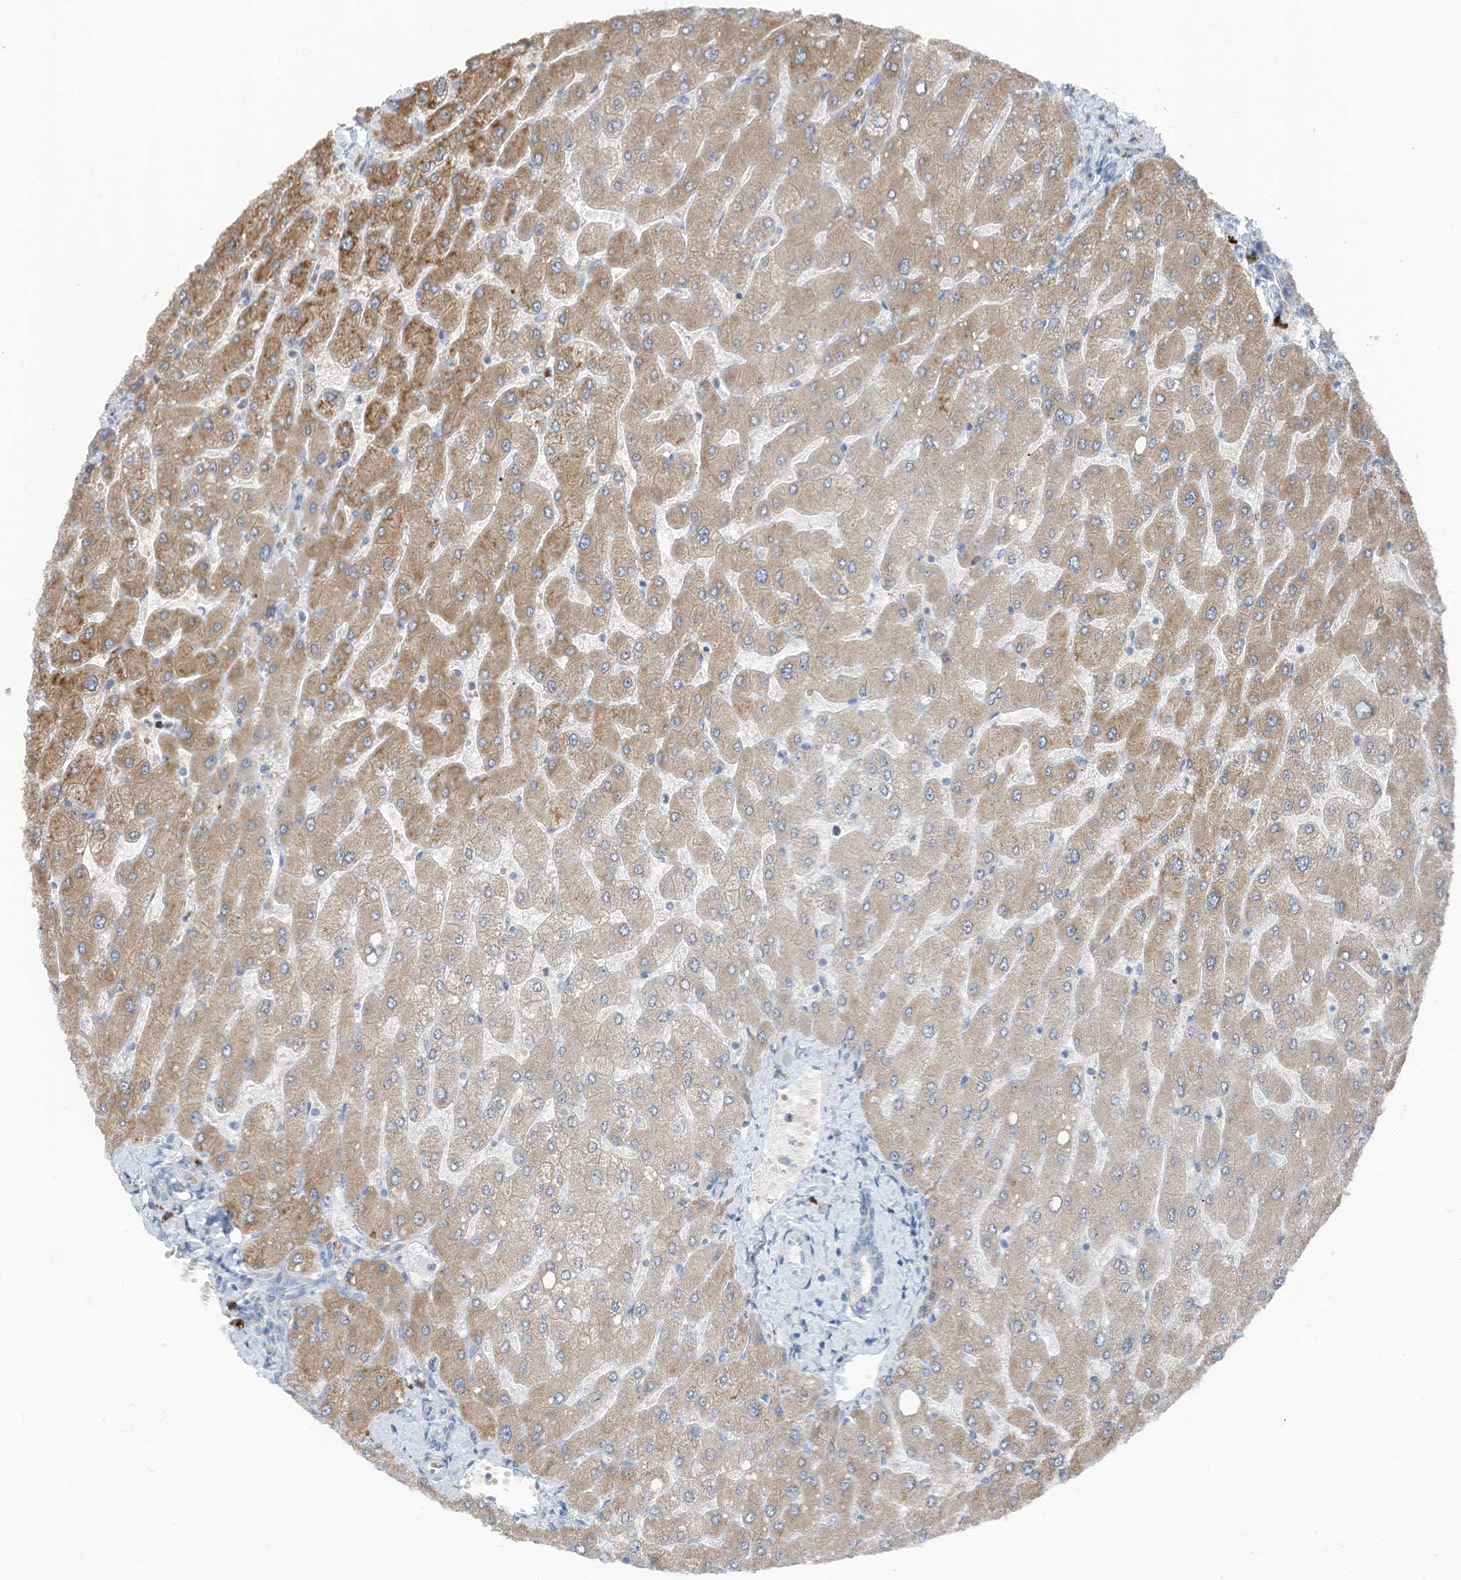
{"staining": {"intensity": "negative", "quantity": "none", "location": "none"}, "tissue": "liver", "cell_type": "Cholangiocytes", "image_type": "normal", "snomed": [{"axis": "morphology", "description": "Normal tissue, NOS"}, {"axis": "topography", "description": "Liver"}], "caption": "IHC photomicrograph of normal human liver stained for a protein (brown), which demonstrates no expression in cholangiocytes. (Stains: DAB IHC with hematoxylin counter stain, Microscopy: brightfield microscopy at high magnification).", "gene": "CHMP2B", "patient": {"sex": "male", "age": 55}}